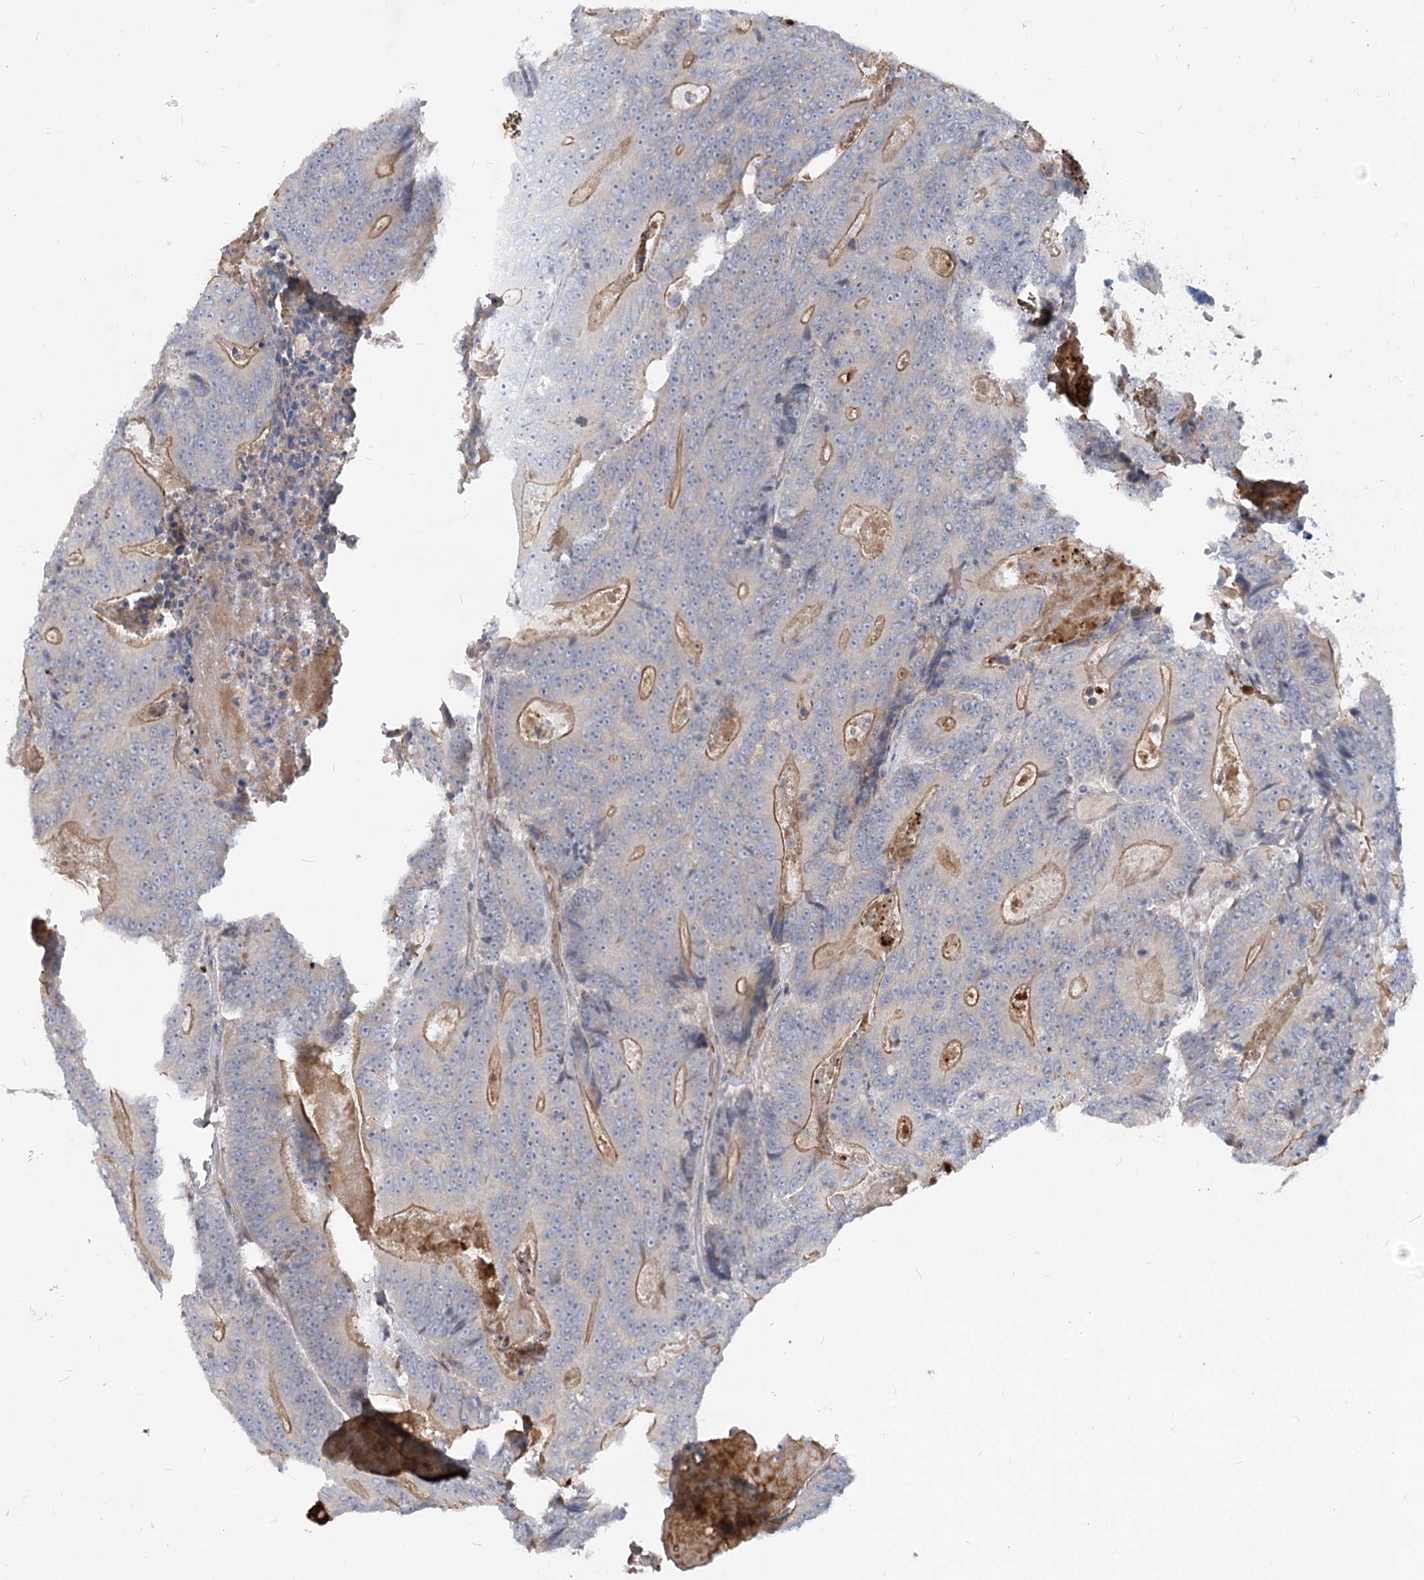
{"staining": {"intensity": "moderate", "quantity": "<25%", "location": "cytoplasmic/membranous"}, "tissue": "colorectal cancer", "cell_type": "Tumor cells", "image_type": "cancer", "snomed": [{"axis": "morphology", "description": "Adenocarcinoma, NOS"}, {"axis": "topography", "description": "Colon"}], "caption": "Human adenocarcinoma (colorectal) stained for a protein (brown) demonstrates moderate cytoplasmic/membranous positive staining in approximately <25% of tumor cells.", "gene": "FGF19", "patient": {"sex": "male", "age": 83}}